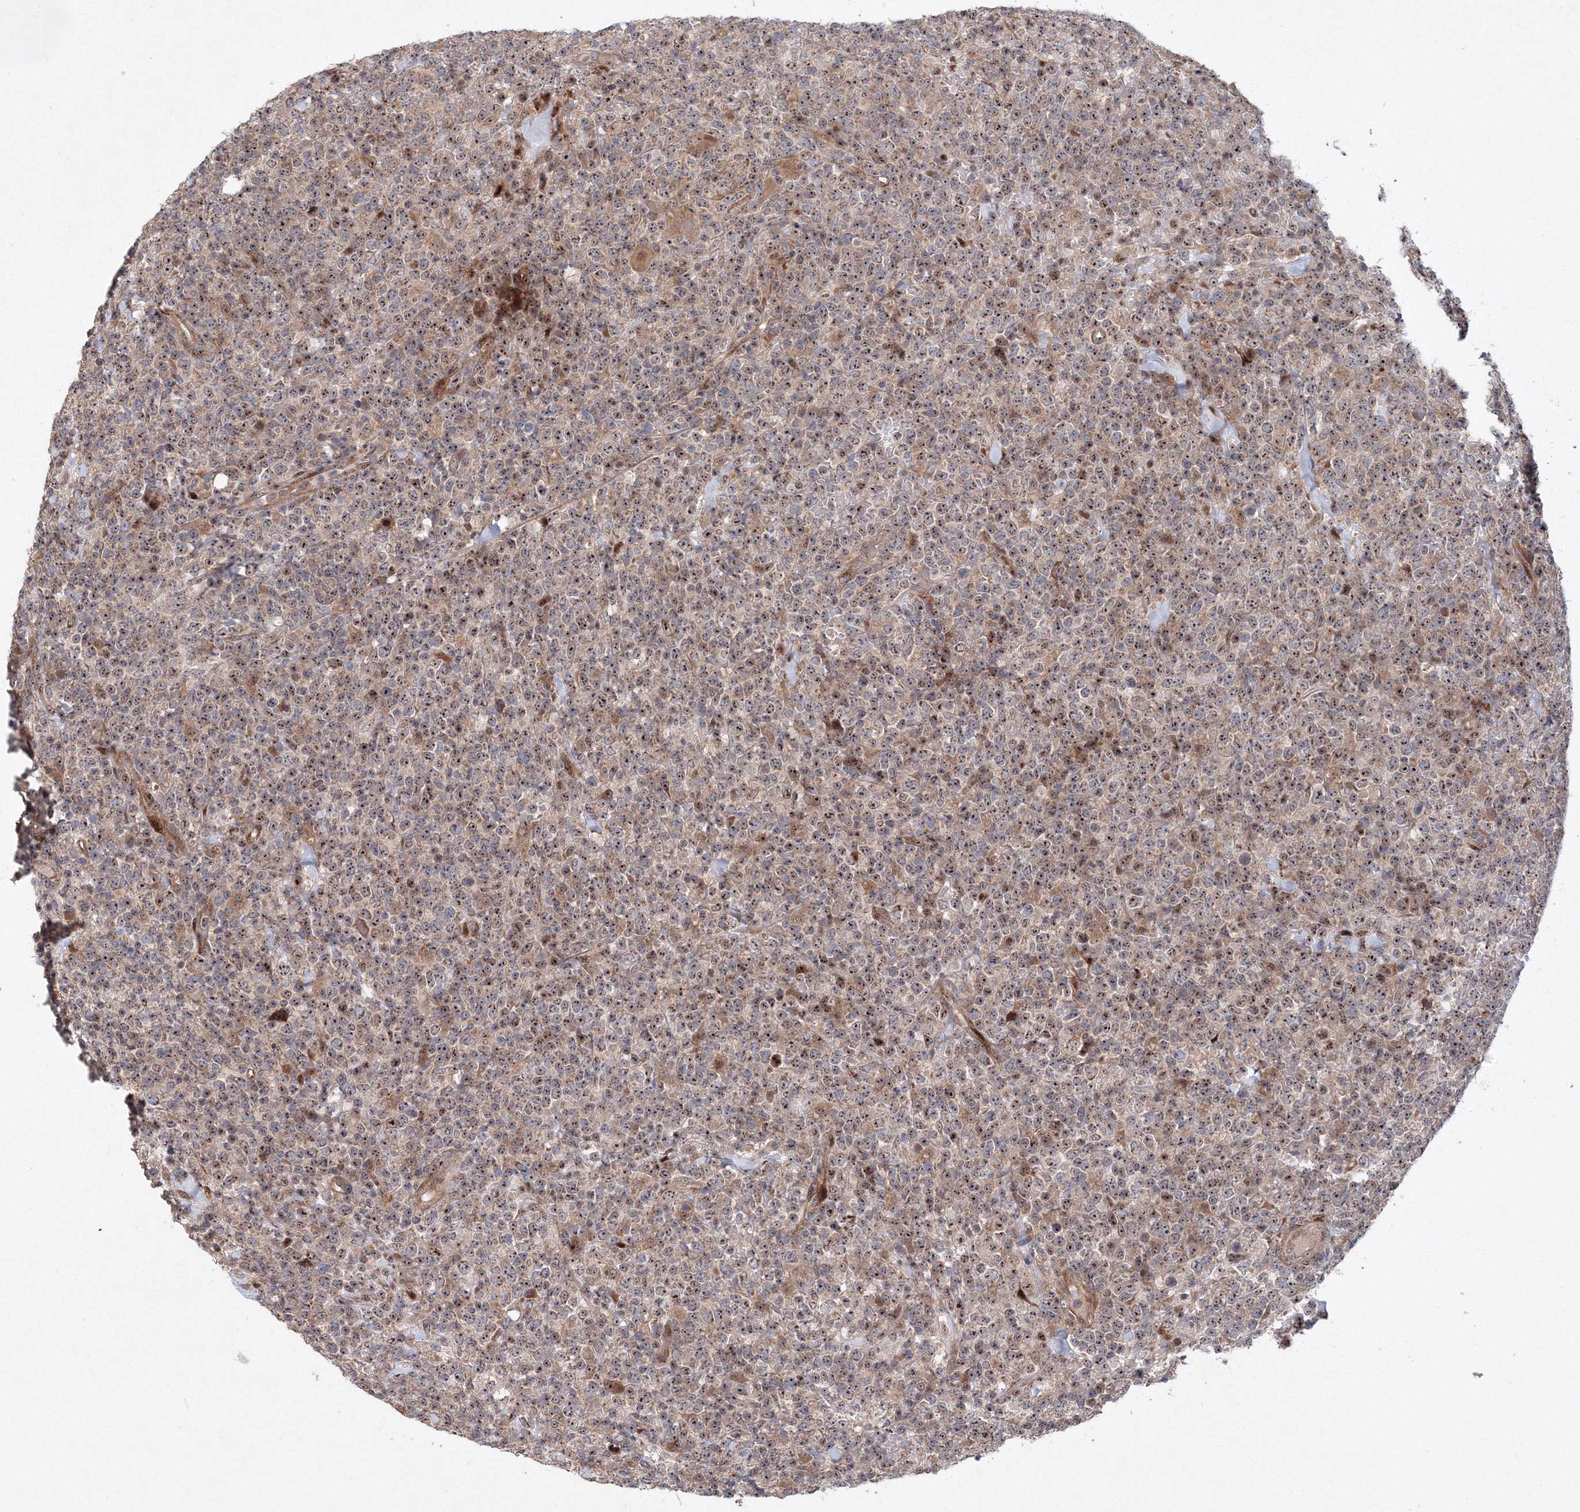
{"staining": {"intensity": "moderate", "quantity": ">75%", "location": "nuclear"}, "tissue": "lymphoma", "cell_type": "Tumor cells", "image_type": "cancer", "snomed": [{"axis": "morphology", "description": "Malignant lymphoma, non-Hodgkin's type, High grade"}, {"axis": "topography", "description": "Colon"}], "caption": "Immunohistochemistry staining of malignant lymphoma, non-Hodgkin's type (high-grade), which reveals medium levels of moderate nuclear positivity in about >75% of tumor cells indicating moderate nuclear protein expression. The staining was performed using DAB (brown) for protein detection and nuclei were counterstained in hematoxylin (blue).", "gene": "ANKAR", "patient": {"sex": "female", "age": 53}}